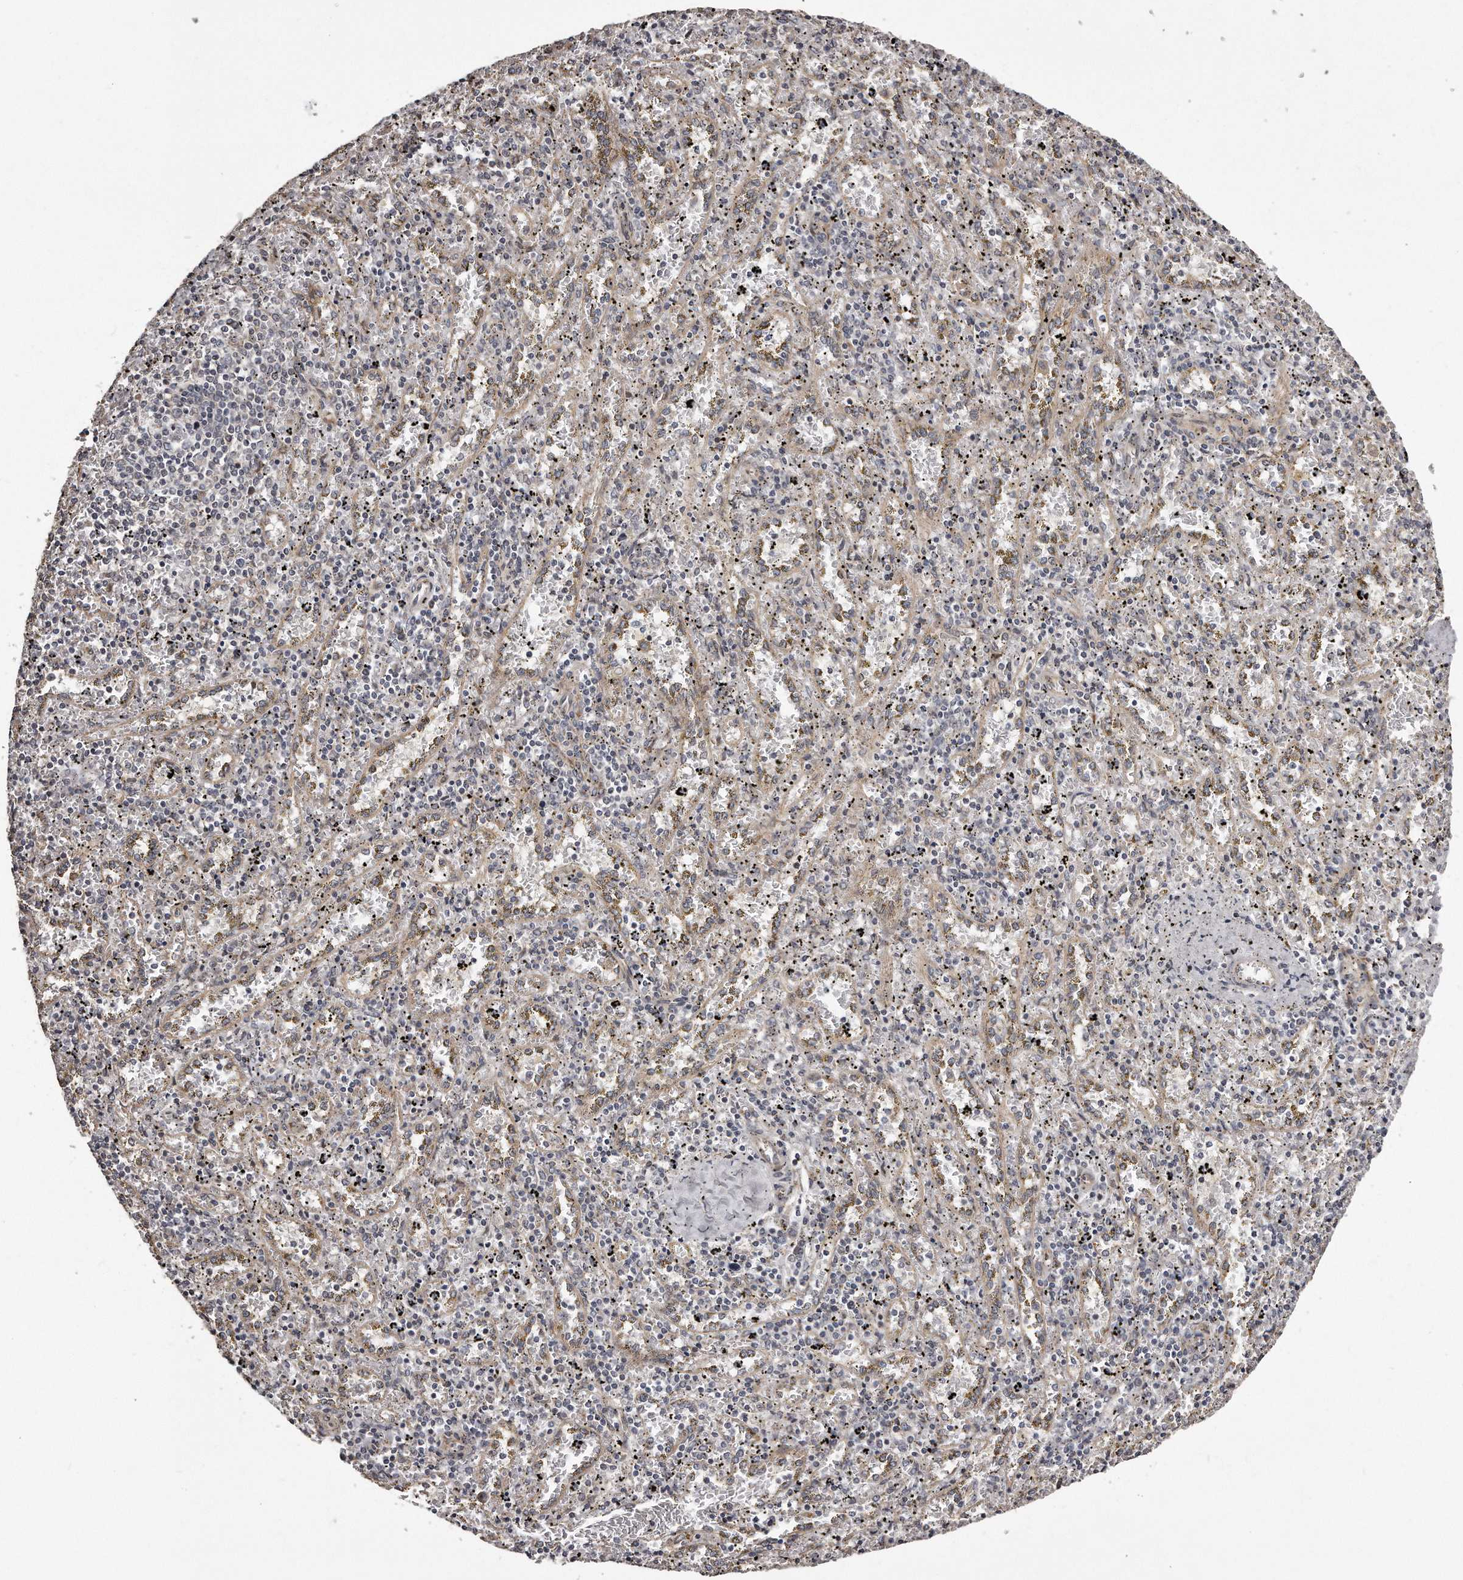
{"staining": {"intensity": "negative", "quantity": "none", "location": "none"}, "tissue": "spleen", "cell_type": "Cells in red pulp", "image_type": "normal", "snomed": [{"axis": "morphology", "description": "Normal tissue, NOS"}, {"axis": "topography", "description": "Spleen"}], "caption": "The photomicrograph displays no staining of cells in red pulp in normal spleen.", "gene": "TRAPPC14", "patient": {"sex": "male", "age": 11}}